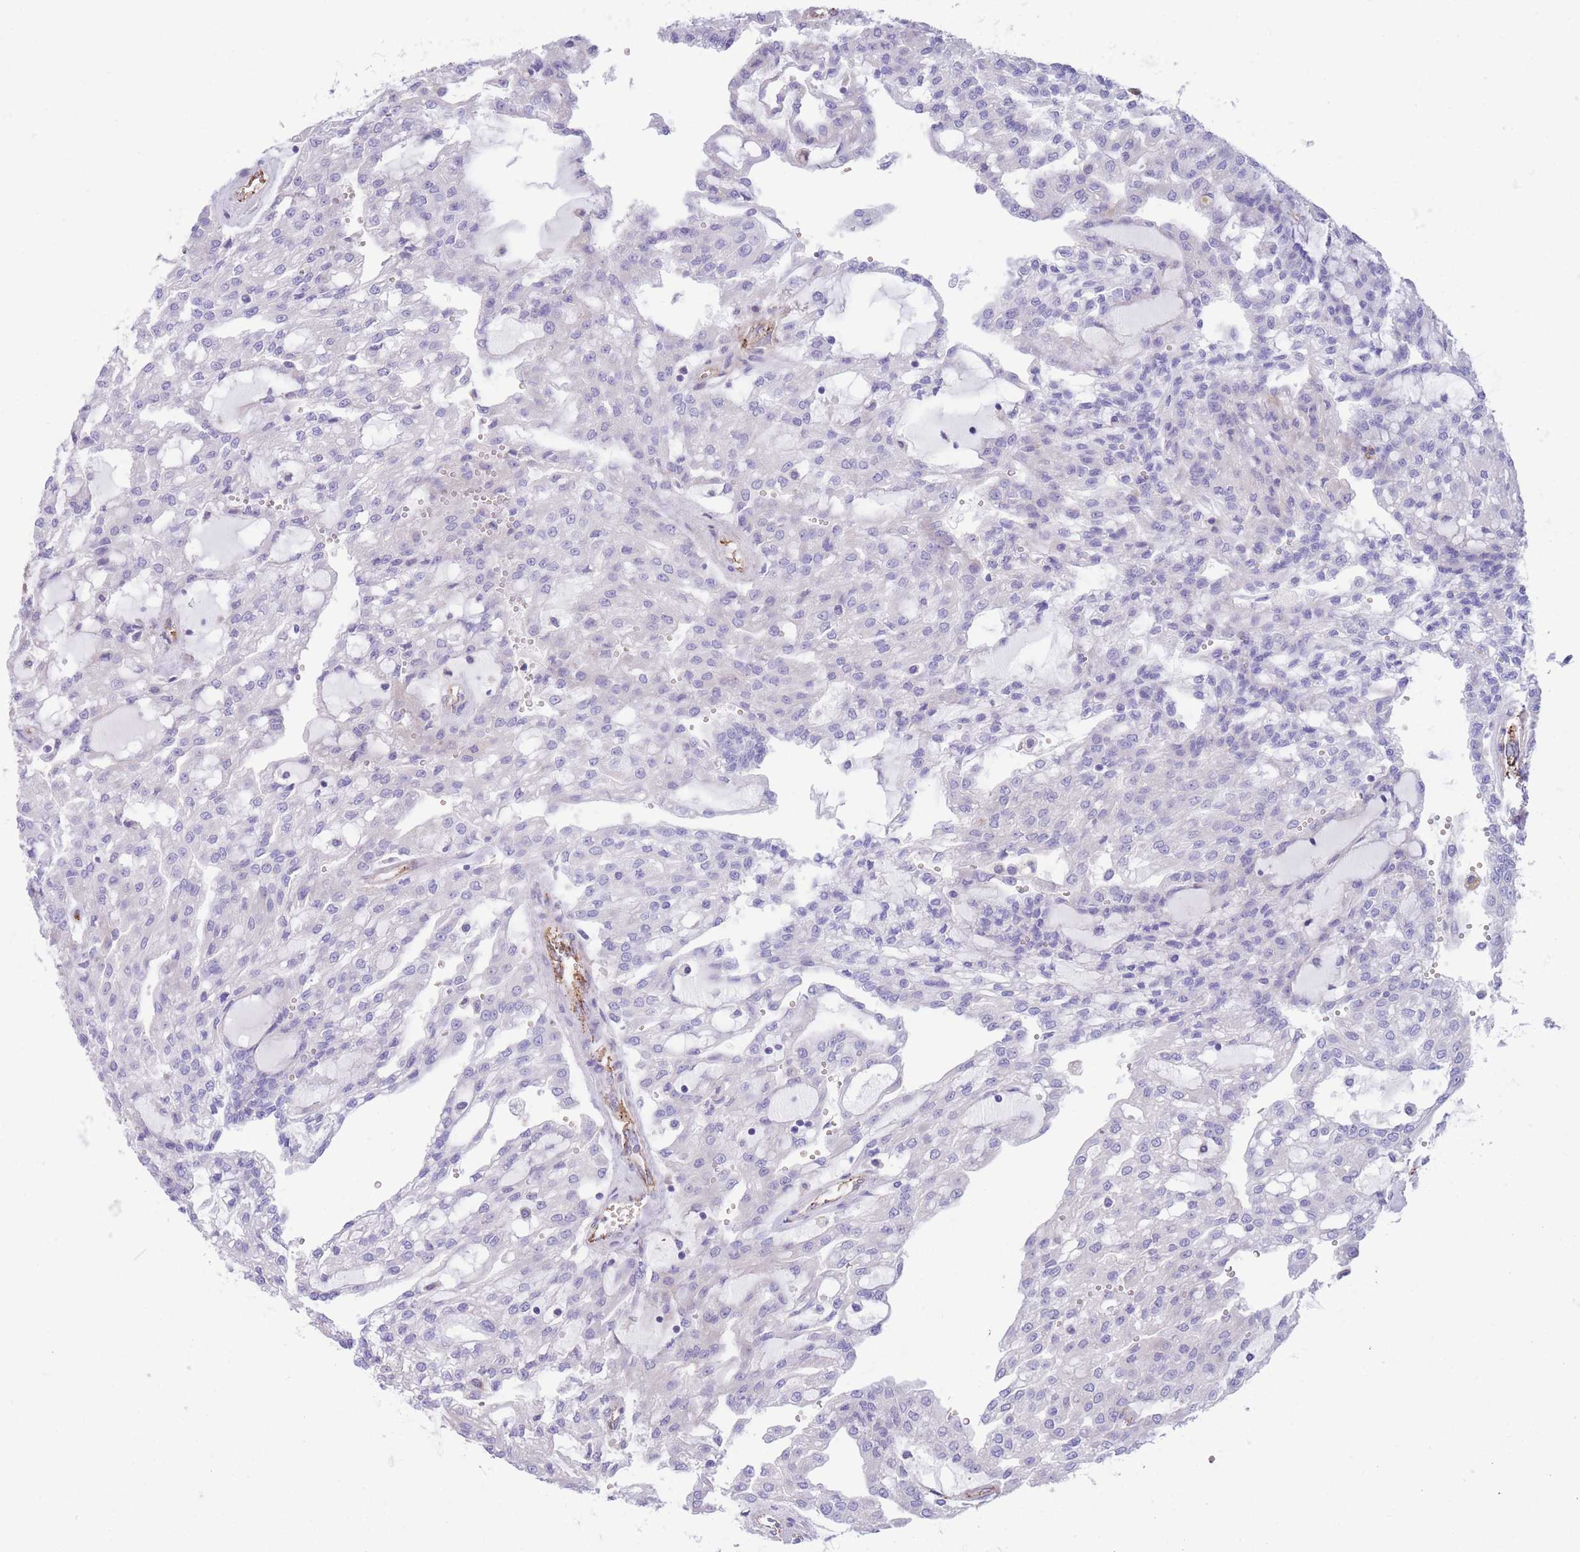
{"staining": {"intensity": "negative", "quantity": "none", "location": "none"}, "tissue": "renal cancer", "cell_type": "Tumor cells", "image_type": "cancer", "snomed": [{"axis": "morphology", "description": "Adenocarcinoma, NOS"}, {"axis": "topography", "description": "Kidney"}], "caption": "Renal cancer stained for a protein using immunohistochemistry (IHC) shows no positivity tumor cells.", "gene": "DET1", "patient": {"sex": "male", "age": 63}}